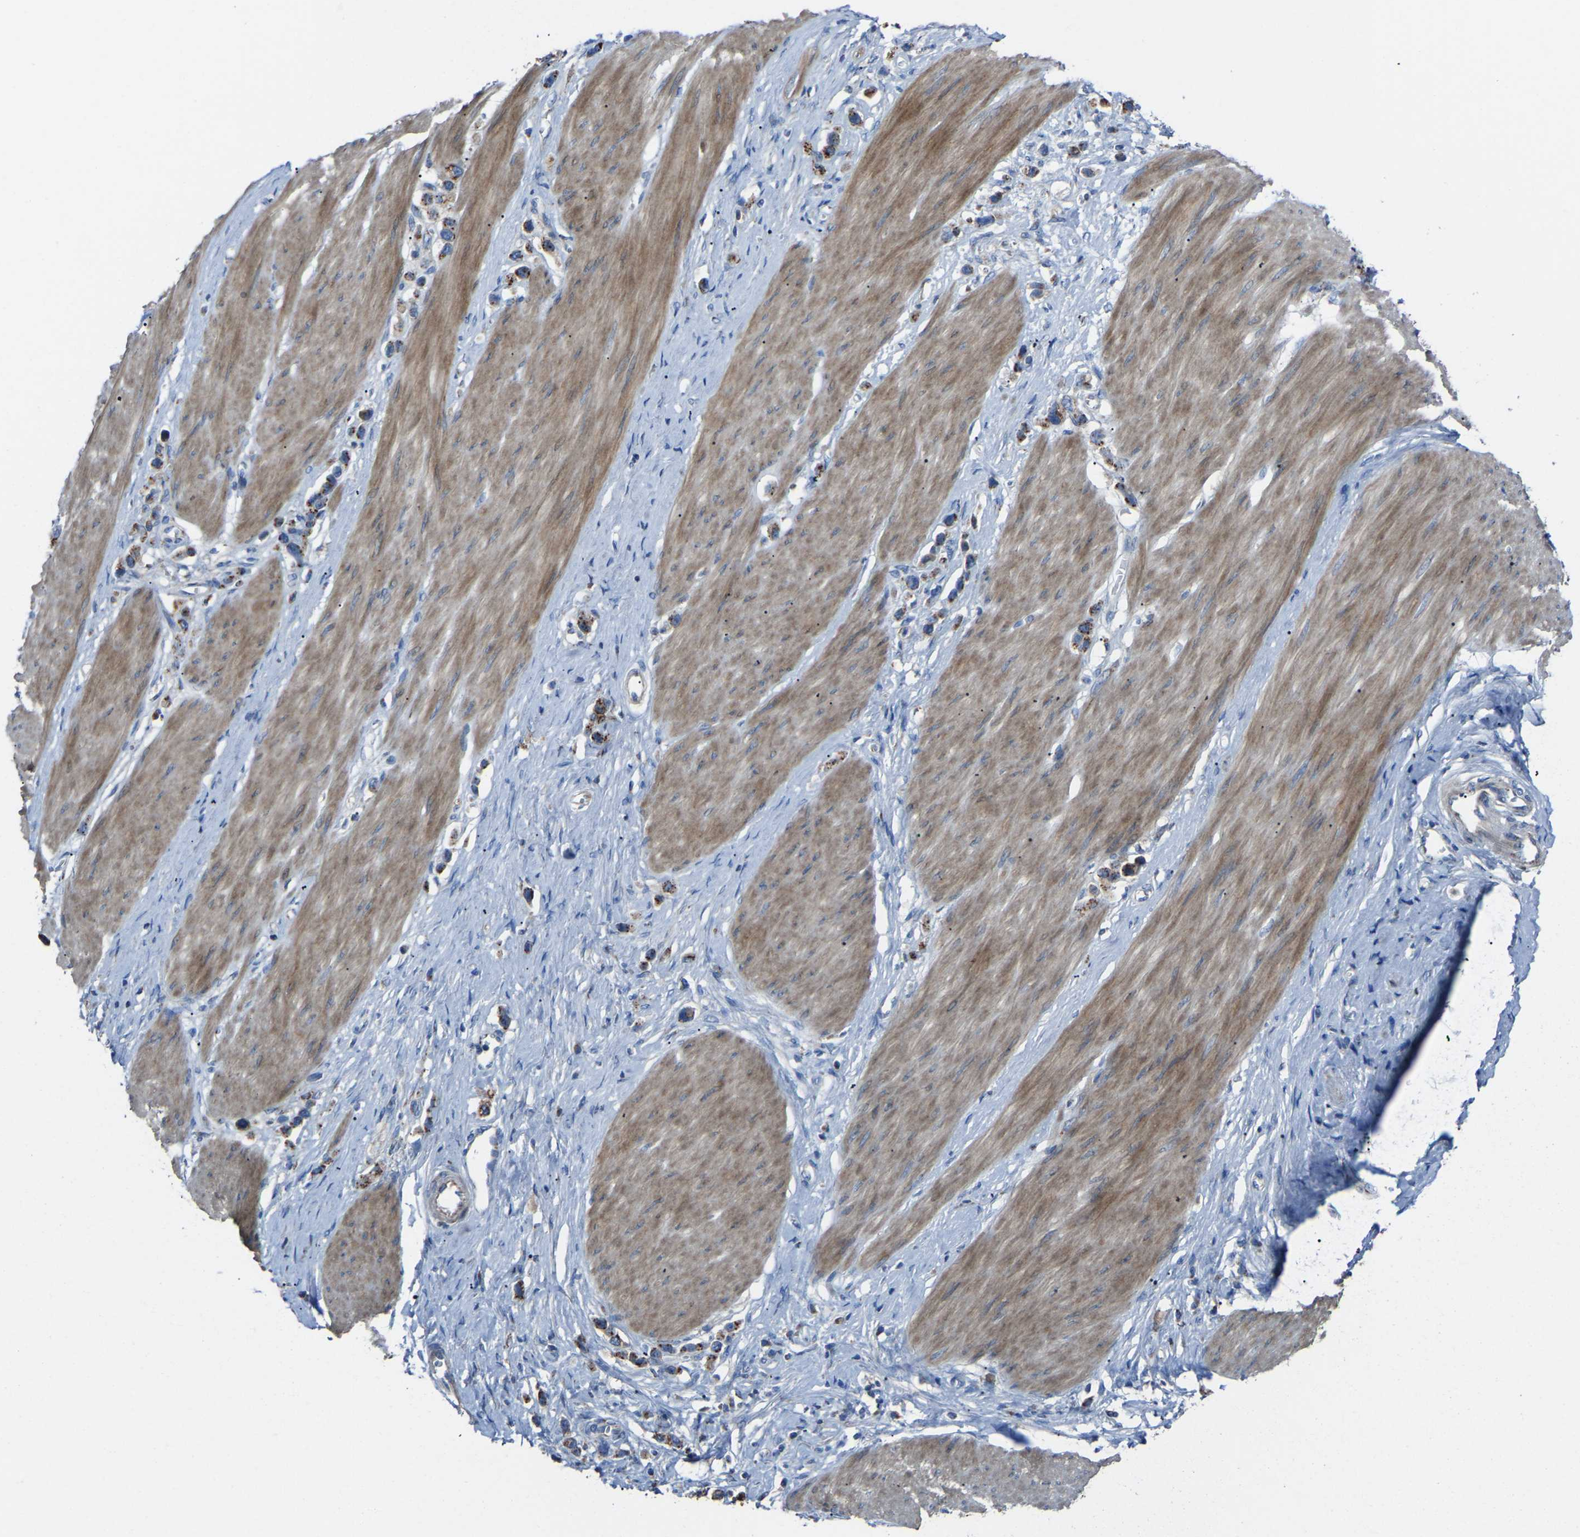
{"staining": {"intensity": "moderate", "quantity": ">75%", "location": "cytoplasmic/membranous"}, "tissue": "stomach cancer", "cell_type": "Tumor cells", "image_type": "cancer", "snomed": [{"axis": "morphology", "description": "Adenocarcinoma, NOS"}, {"axis": "topography", "description": "Stomach"}], "caption": "Stomach adenocarcinoma stained with a protein marker exhibits moderate staining in tumor cells.", "gene": "CANT1", "patient": {"sex": "female", "age": 65}}